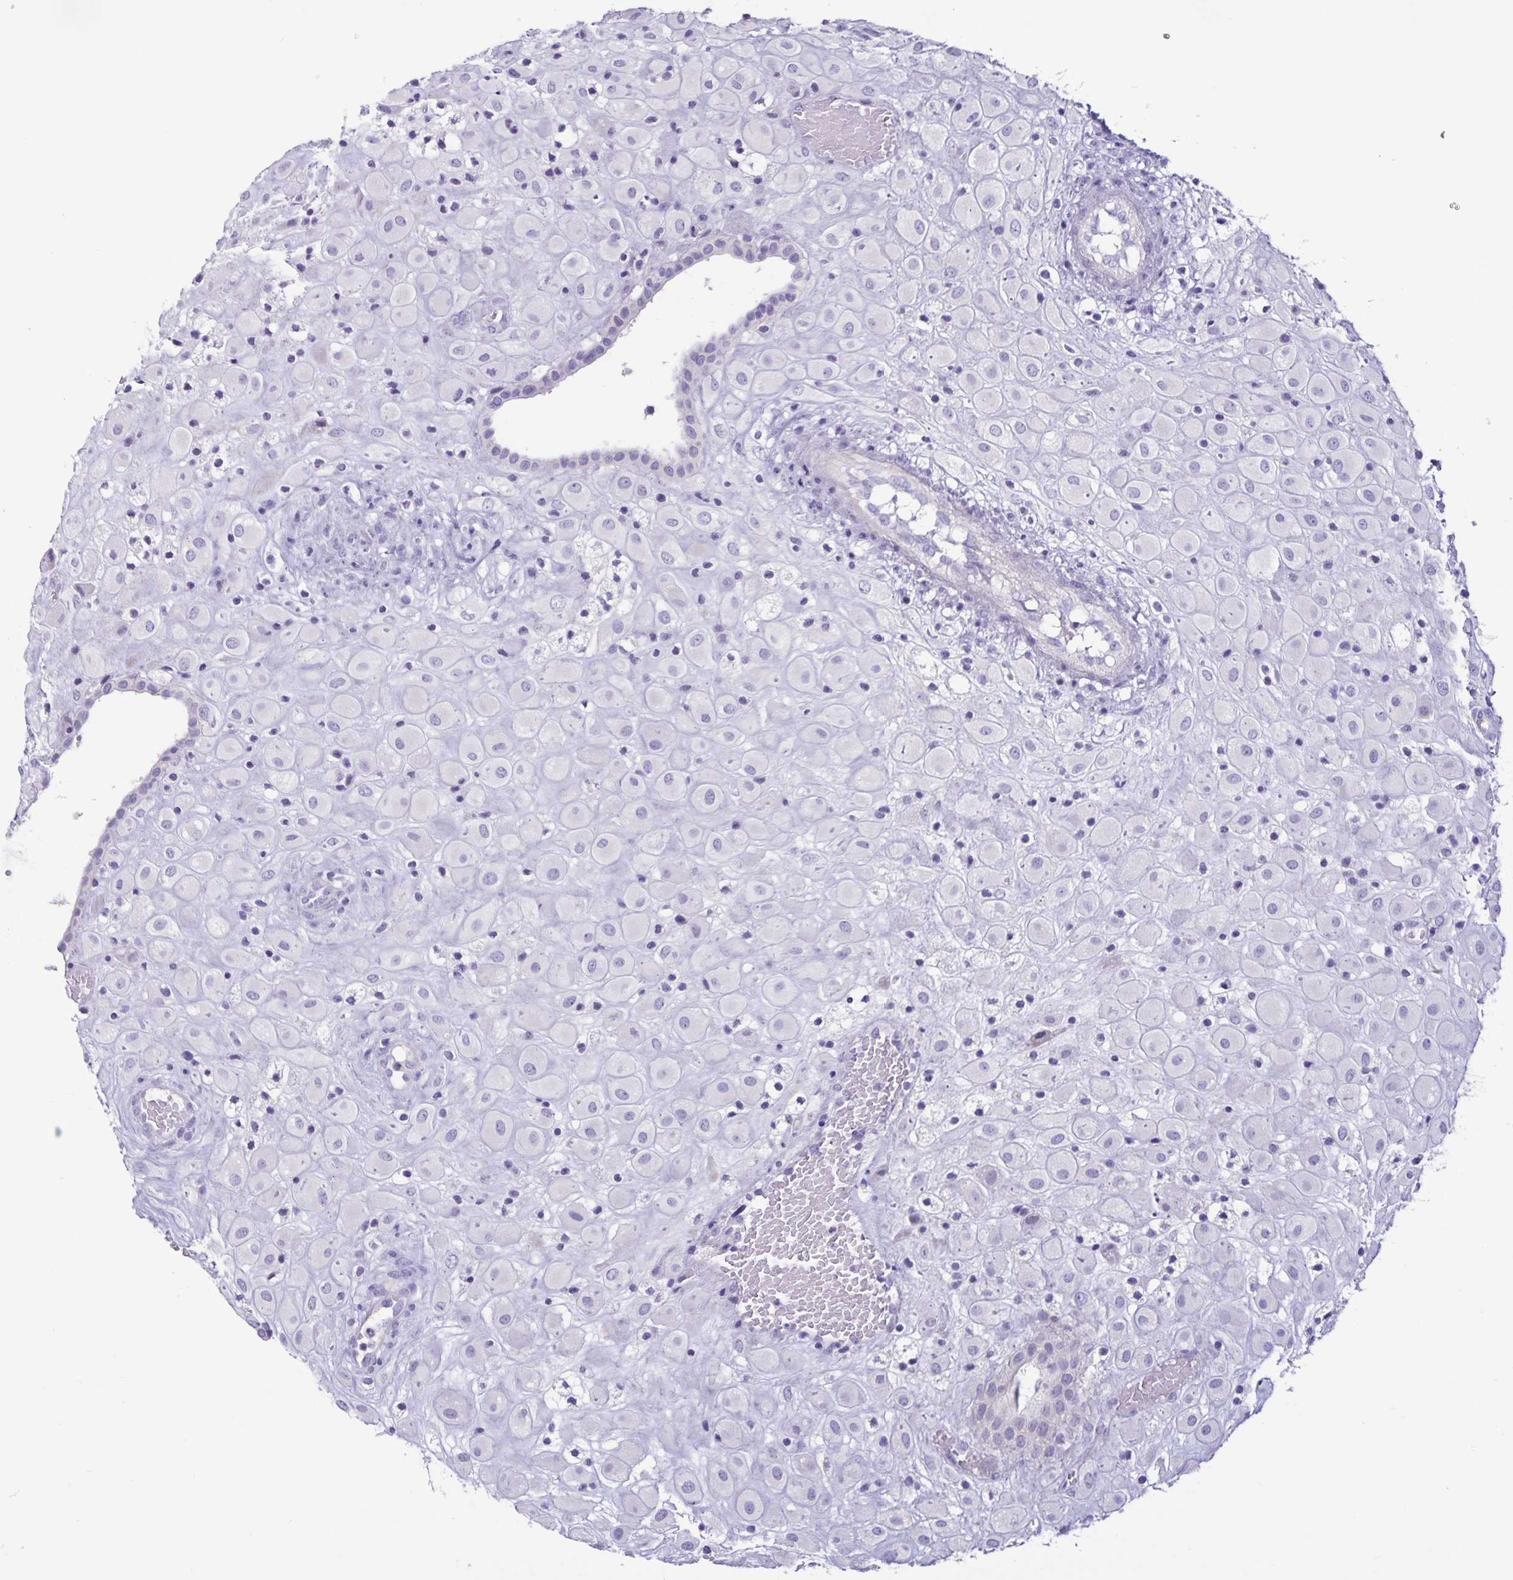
{"staining": {"intensity": "negative", "quantity": "none", "location": "none"}, "tissue": "placenta", "cell_type": "Decidual cells", "image_type": "normal", "snomed": [{"axis": "morphology", "description": "Normal tissue, NOS"}, {"axis": "topography", "description": "Placenta"}], "caption": "Immunohistochemistry of normal human placenta reveals no staining in decidual cells. (DAB immunohistochemistry (IHC), high magnification).", "gene": "IBTK", "patient": {"sex": "female", "age": 24}}